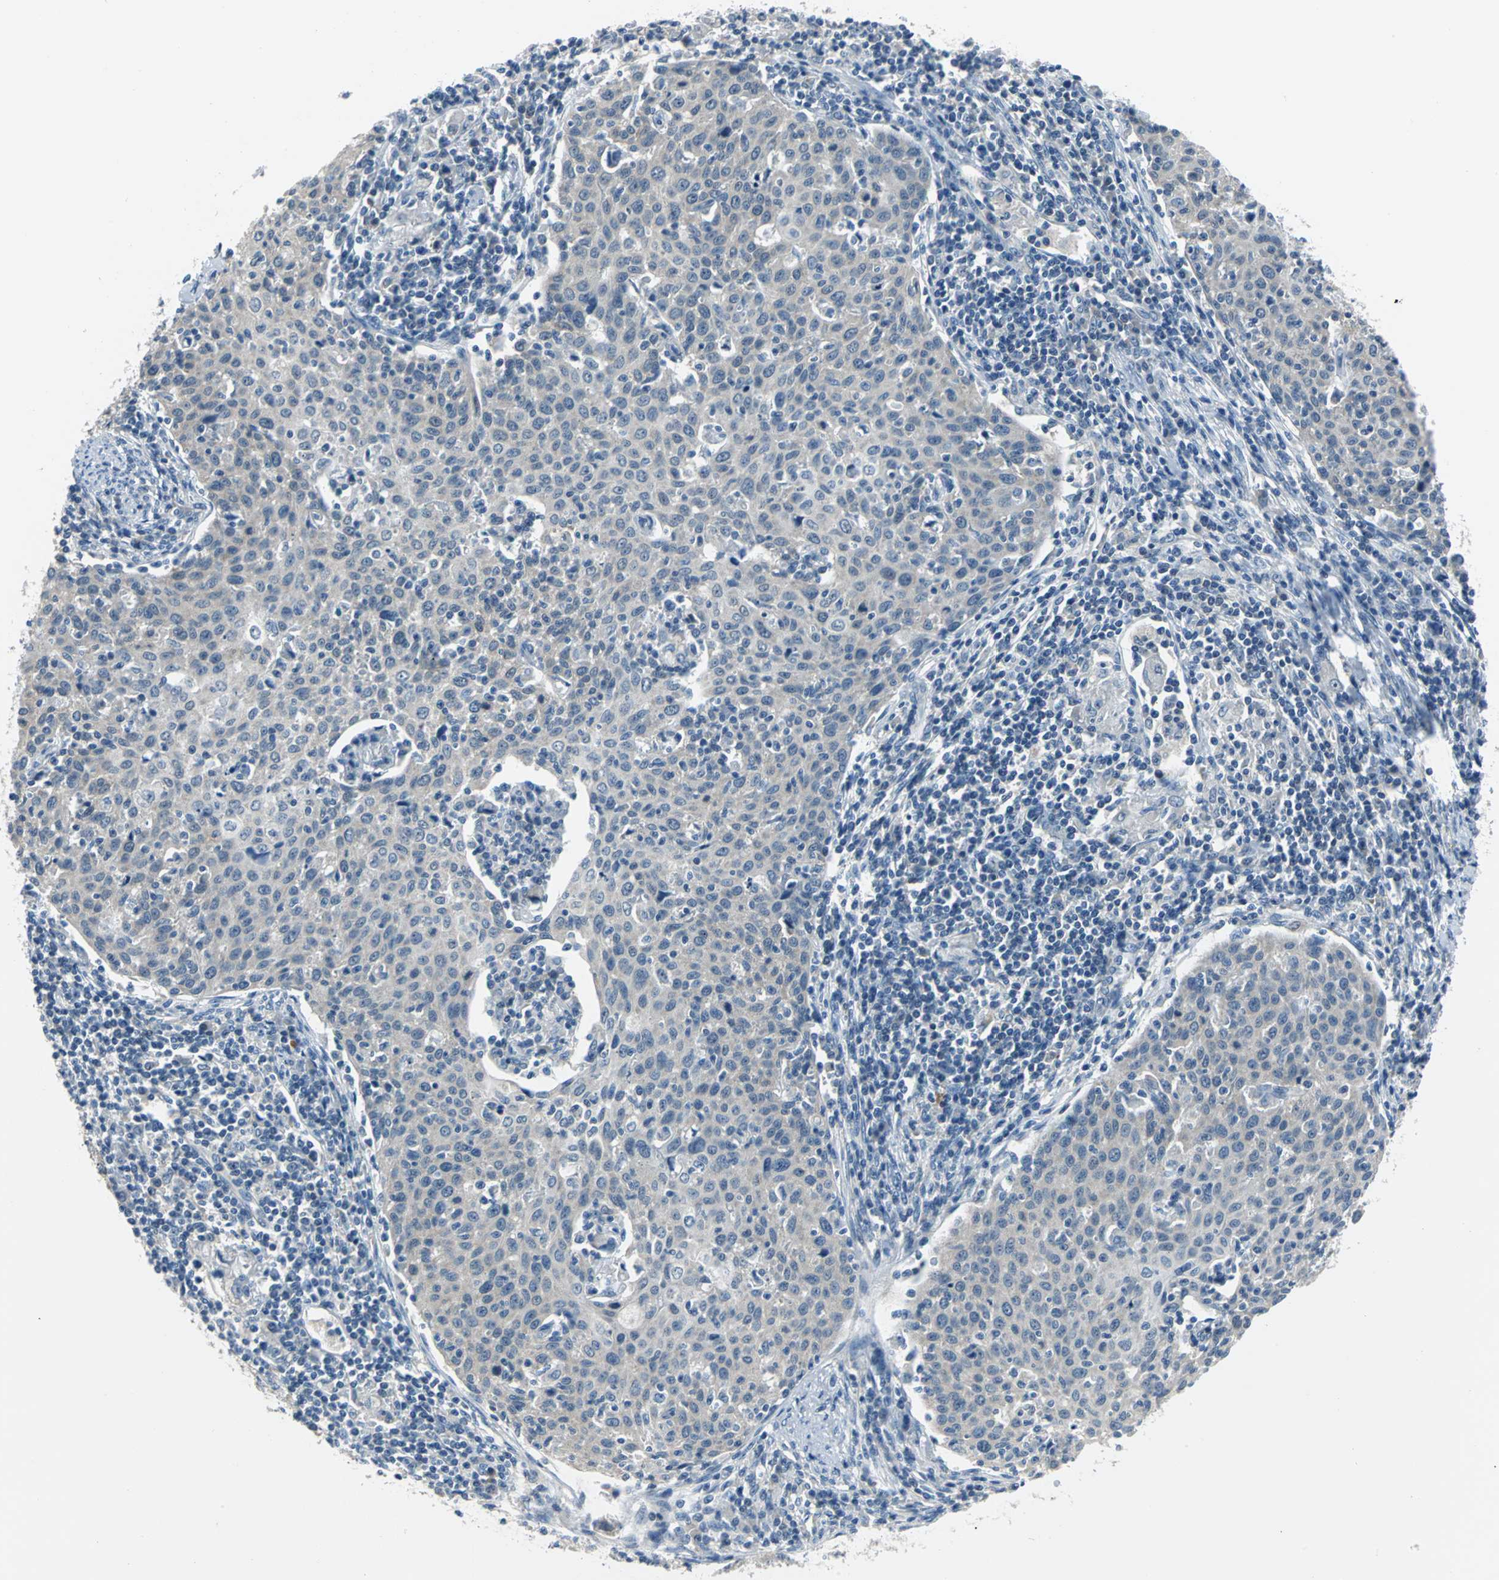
{"staining": {"intensity": "weak", "quantity": "25%-75%", "location": "cytoplasmic/membranous"}, "tissue": "cervical cancer", "cell_type": "Tumor cells", "image_type": "cancer", "snomed": [{"axis": "morphology", "description": "Squamous cell carcinoma, NOS"}, {"axis": "topography", "description": "Cervix"}], "caption": "This photomicrograph demonstrates immunohistochemistry (IHC) staining of cervical squamous cell carcinoma, with low weak cytoplasmic/membranous positivity in about 25%-75% of tumor cells.", "gene": "ZNF415", "patient": {"sex": "female", "age": 38}}